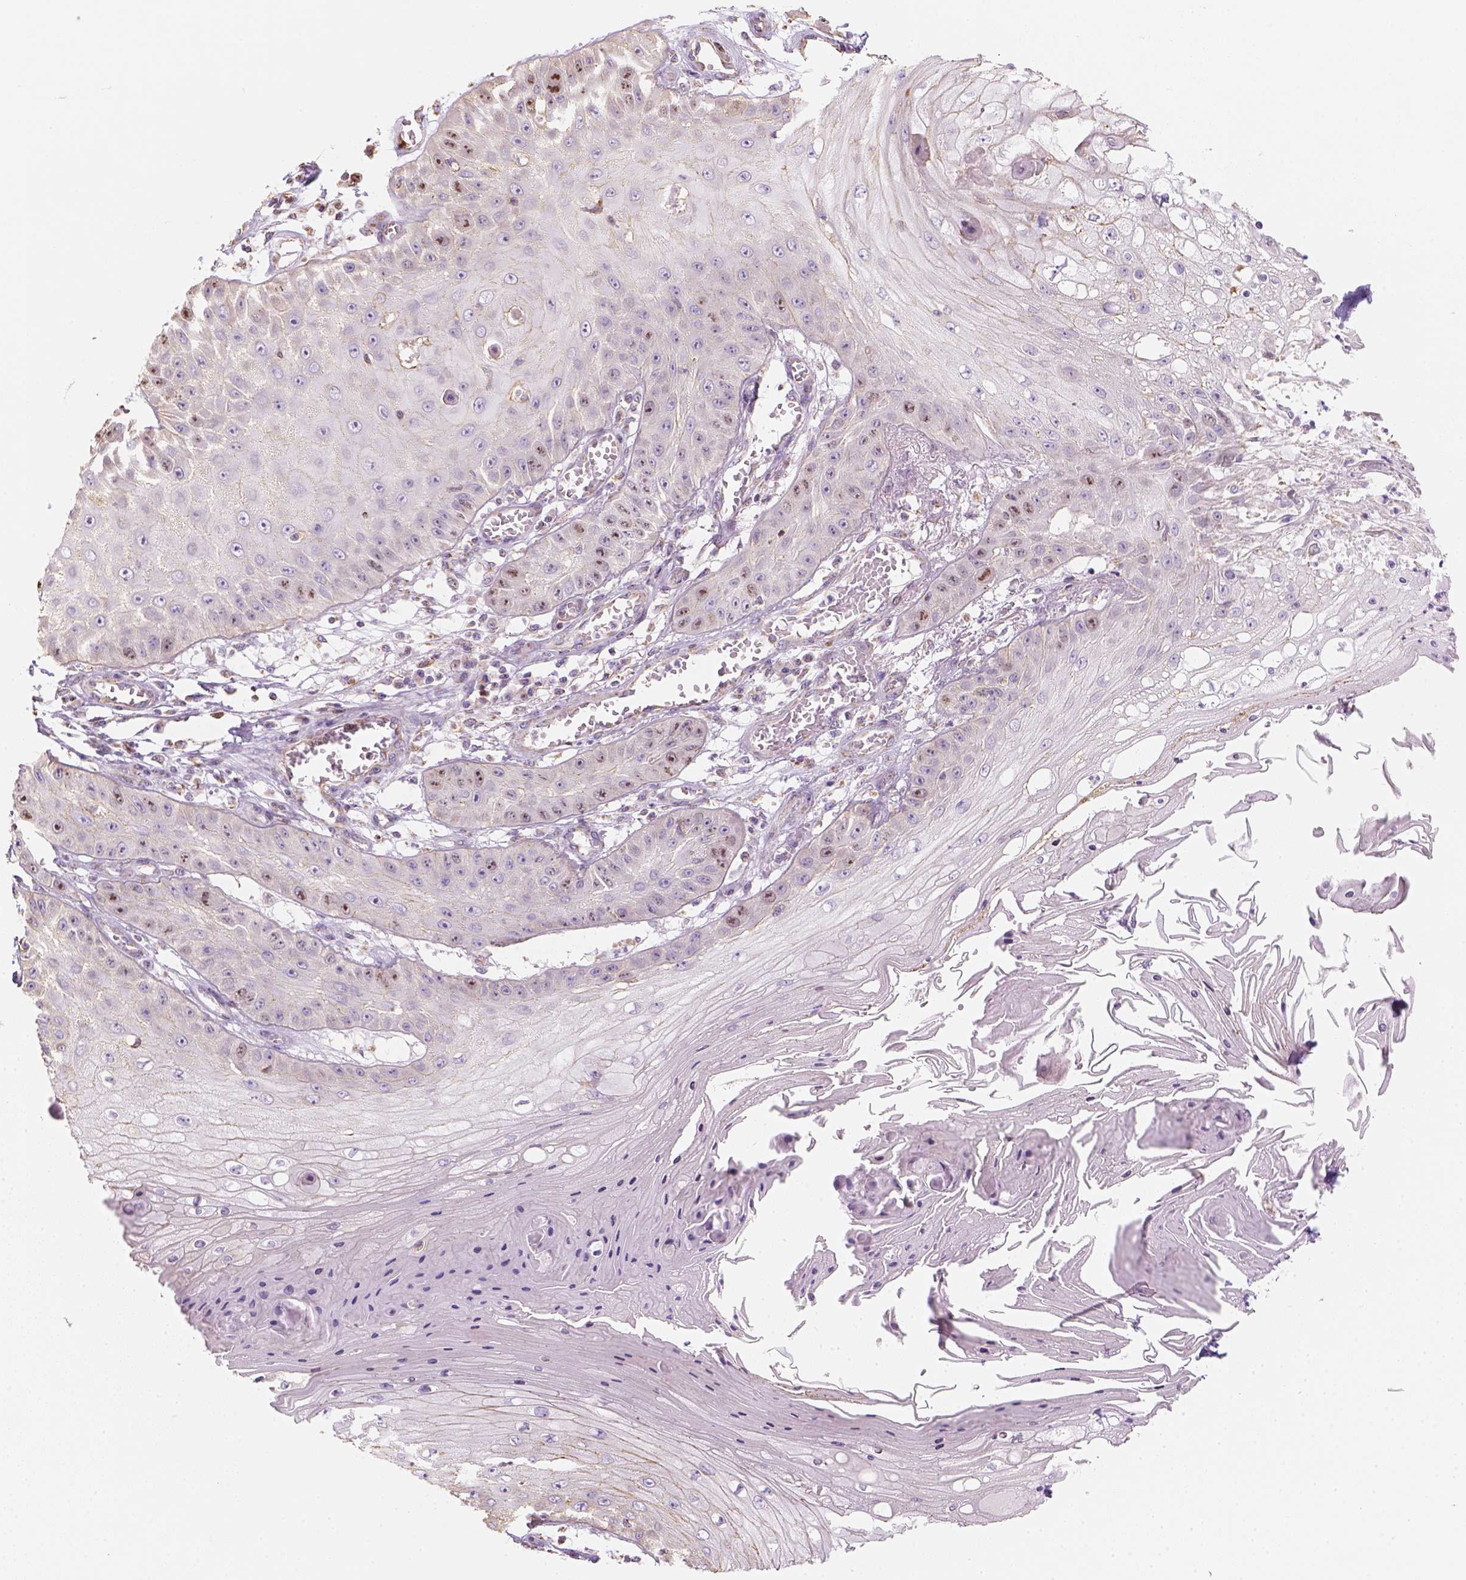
{"staining": {"intensity": "weak", "quantity": ">75%", "location": "cytoplasmic/membranous,nuclear"}, "tissue": "skin cancer", "cell_type": "Tumor cells", "image_type": "cancer", "snomed": [{"axis": "morphology", "description": "Squamous cell carcinoma, NOS"}, {"axis": "topography", "description": "Skin"}], "caption": "Immunohistochemistry histopathology image of human squamous cell carcinoma (skin) stained for a protein (brown), which demonstrates low levels of weak cytoplasmic/membranous and nuclear expression in approximately >75% of tumor cells.", "gene": "LCA5", "patient": {"sex": "male", "age": 70}}